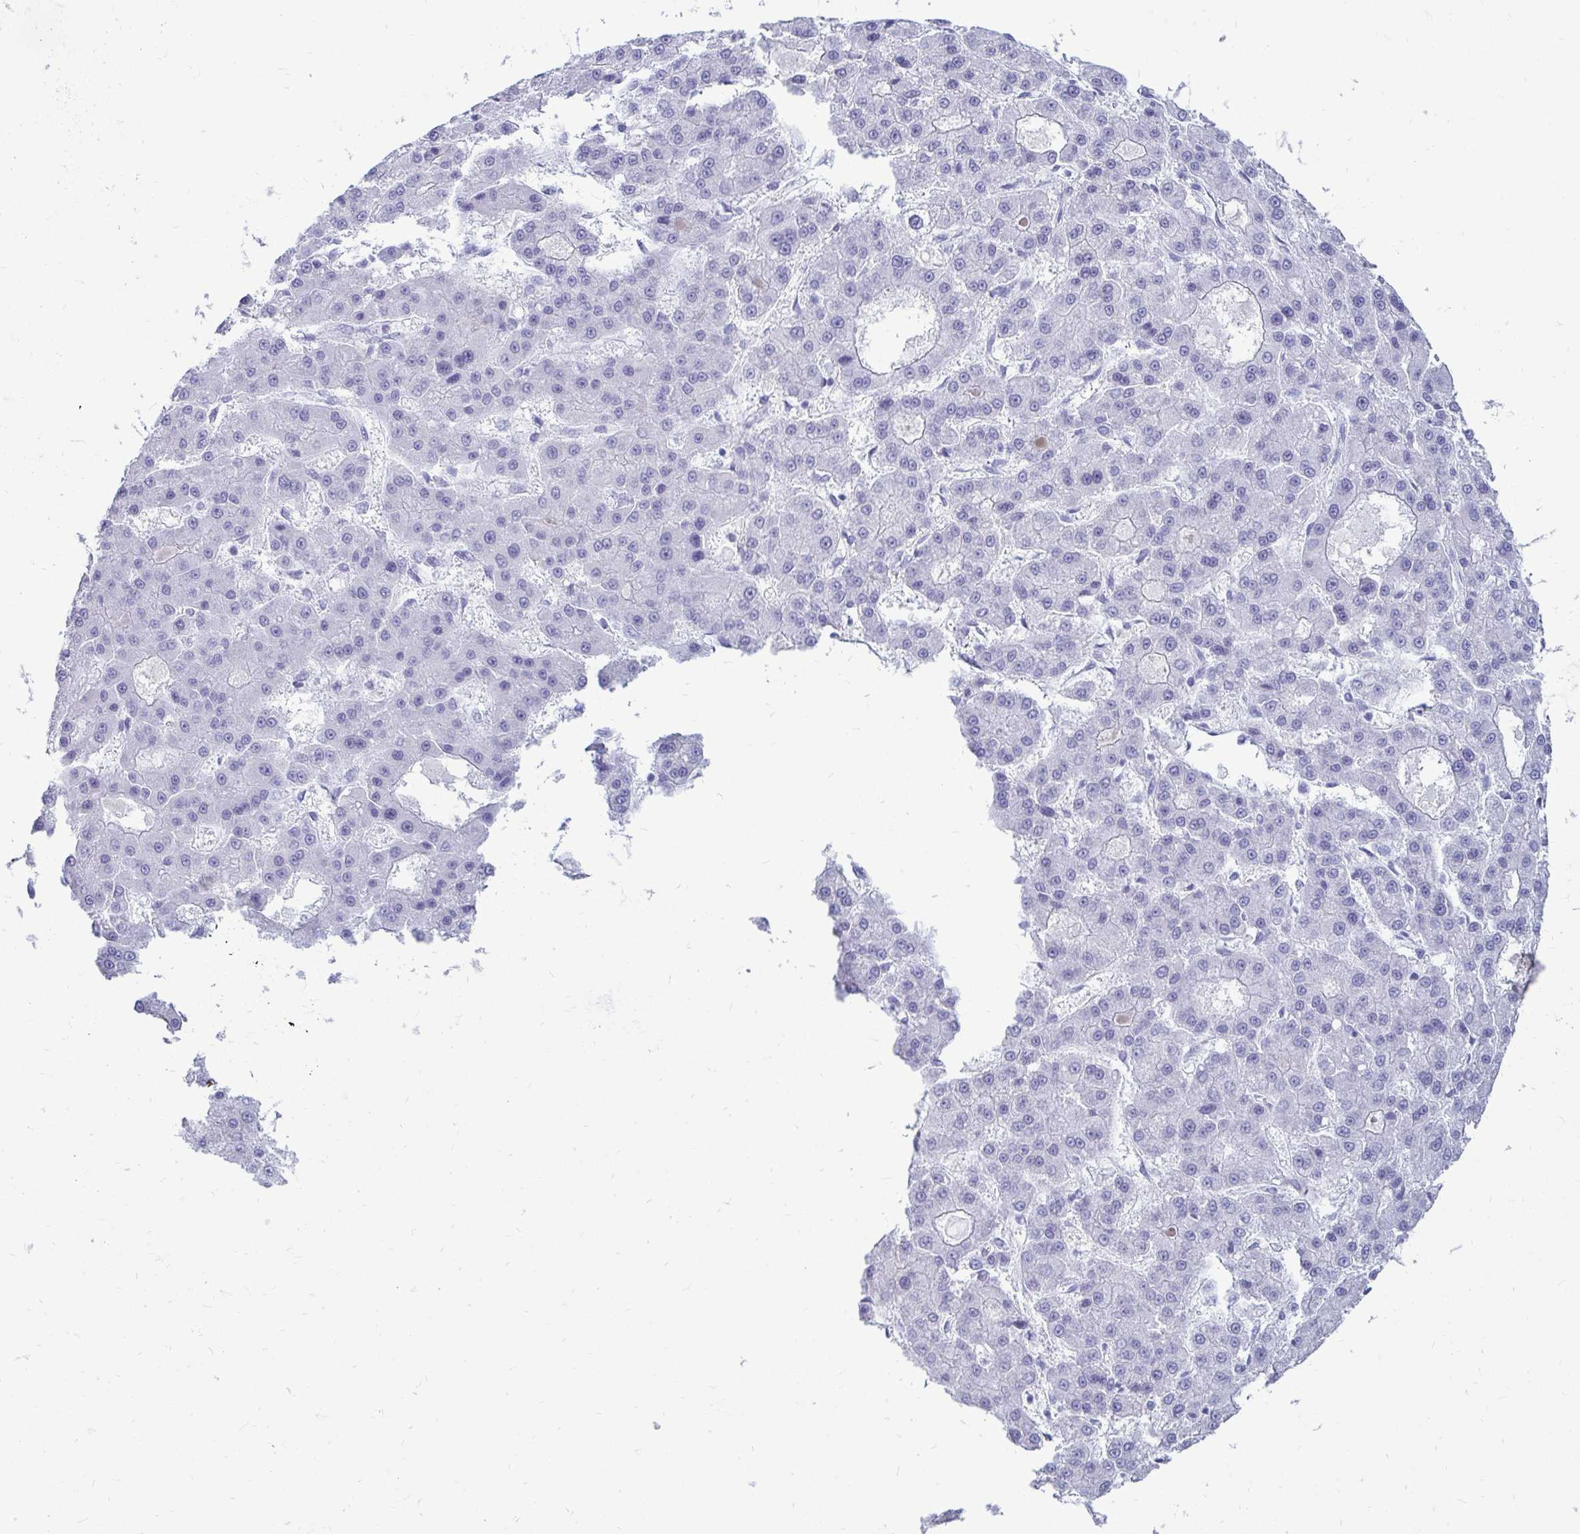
{"staining": {"intensity": "negative", "quantity": "none", "location": "none"}, "tissue": "liver cancer", "cell_type": "Tumor cells", "image_type": "cancer", "snomed": [{"axis": "morphology", "description": "Carcinoma, Hepatocellular, NOS"}, {"axis": "topography", "description": "Liver"}], "caption": "Micrograph shows no protein expression in tumor cells of liver cancer tissue. The staining was performed using DAB (3,3'-diaminobenzidine) to visualize the protein expression in brown, while the nuclei were stained in blue with hematoxylin (Magnification: 20x).", "gene": "OR10R2", "patient": {"sex": "male", "age": 70}}